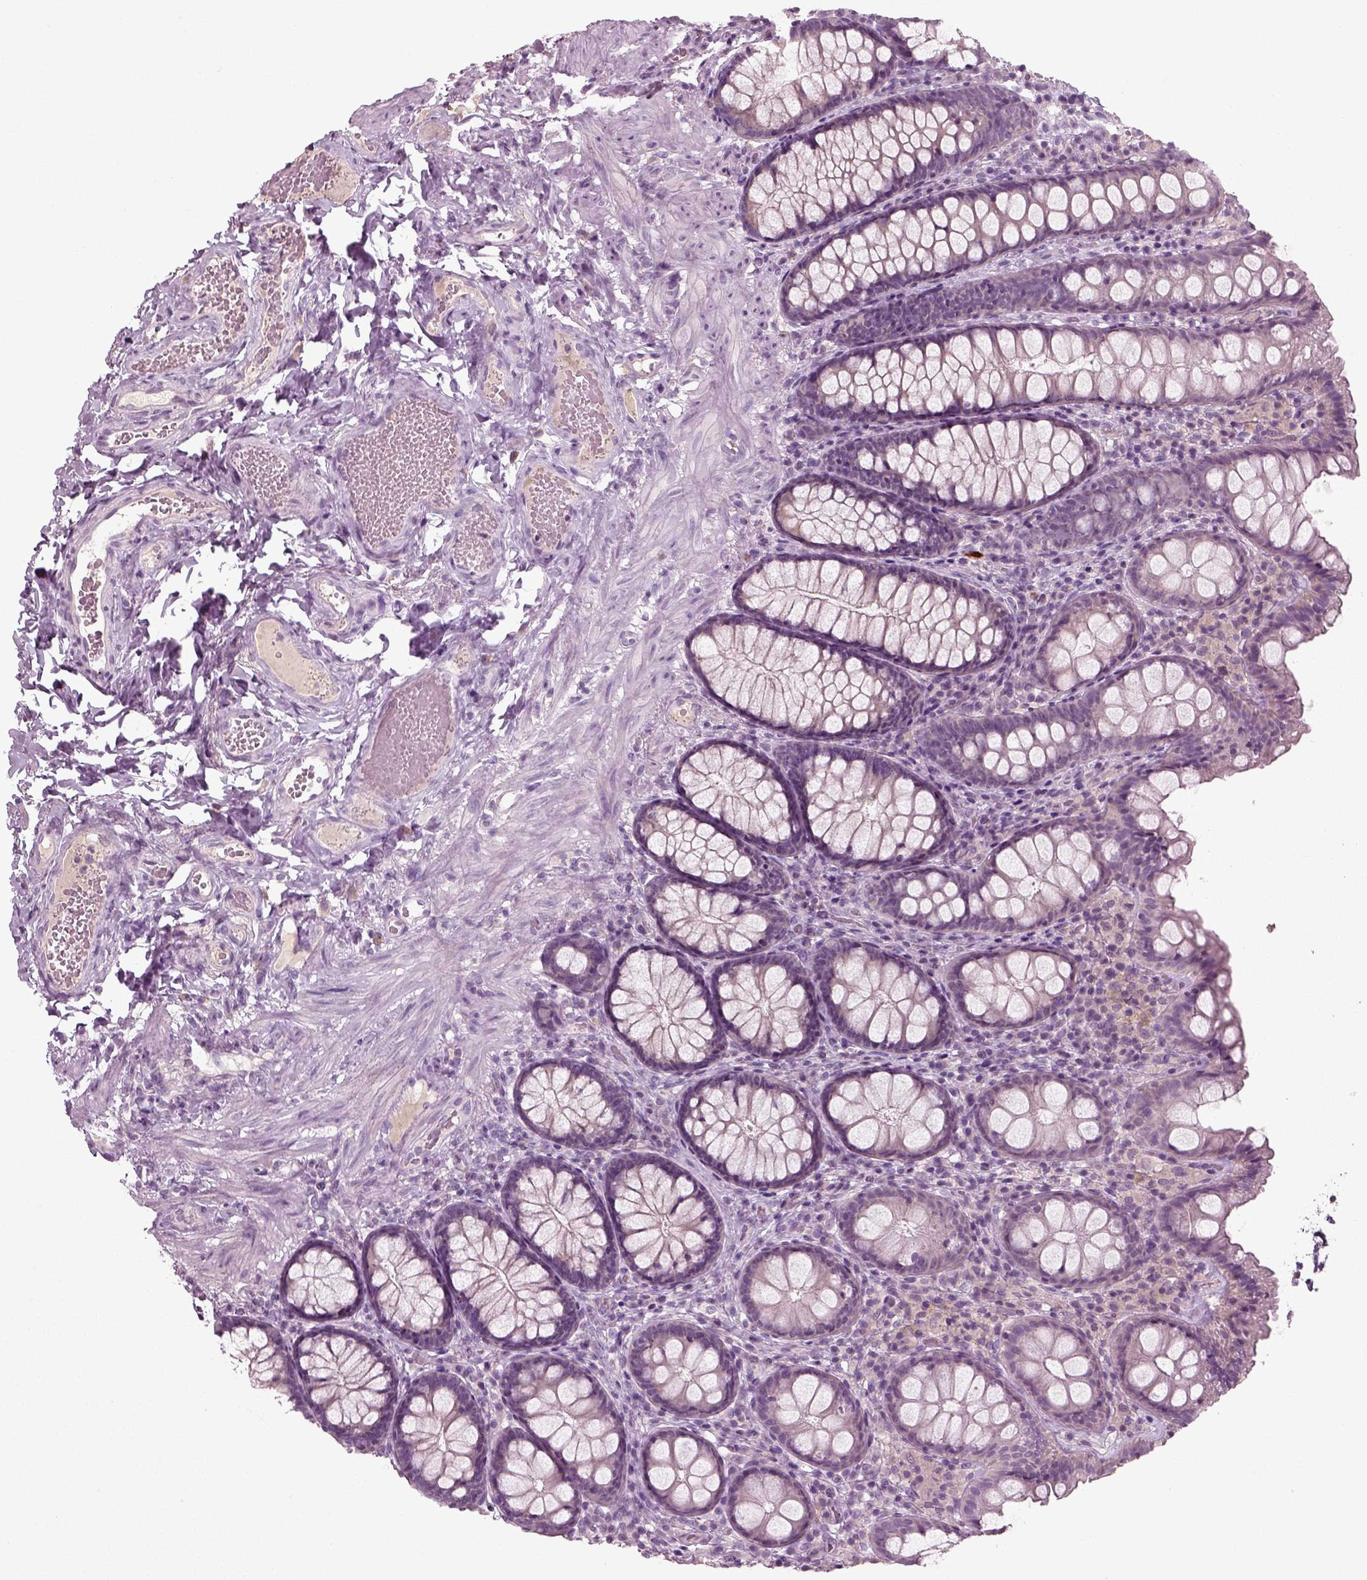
{"staining": {"intensity": "negative", "quantity": "none", "location": "none"}, "tissue": "colon", "cell_type": "Endothelial cells", "image_type": "normal", "snomed": [{"axis": "morphology", "description": "Normal tissue, NOS"}, {"axis": "topography", "description": "Colon"}], "caption": "Endothelial cells are negative for protein expression in benign human colon. (Stains: DAB (3,3'-diaminobenzidine) IHC with hematoxylin counter stain, Microscopy: brightfield microscopy at high magnification).", "gene": "RND2", "patient": {"sex": "female", "age": 86}}